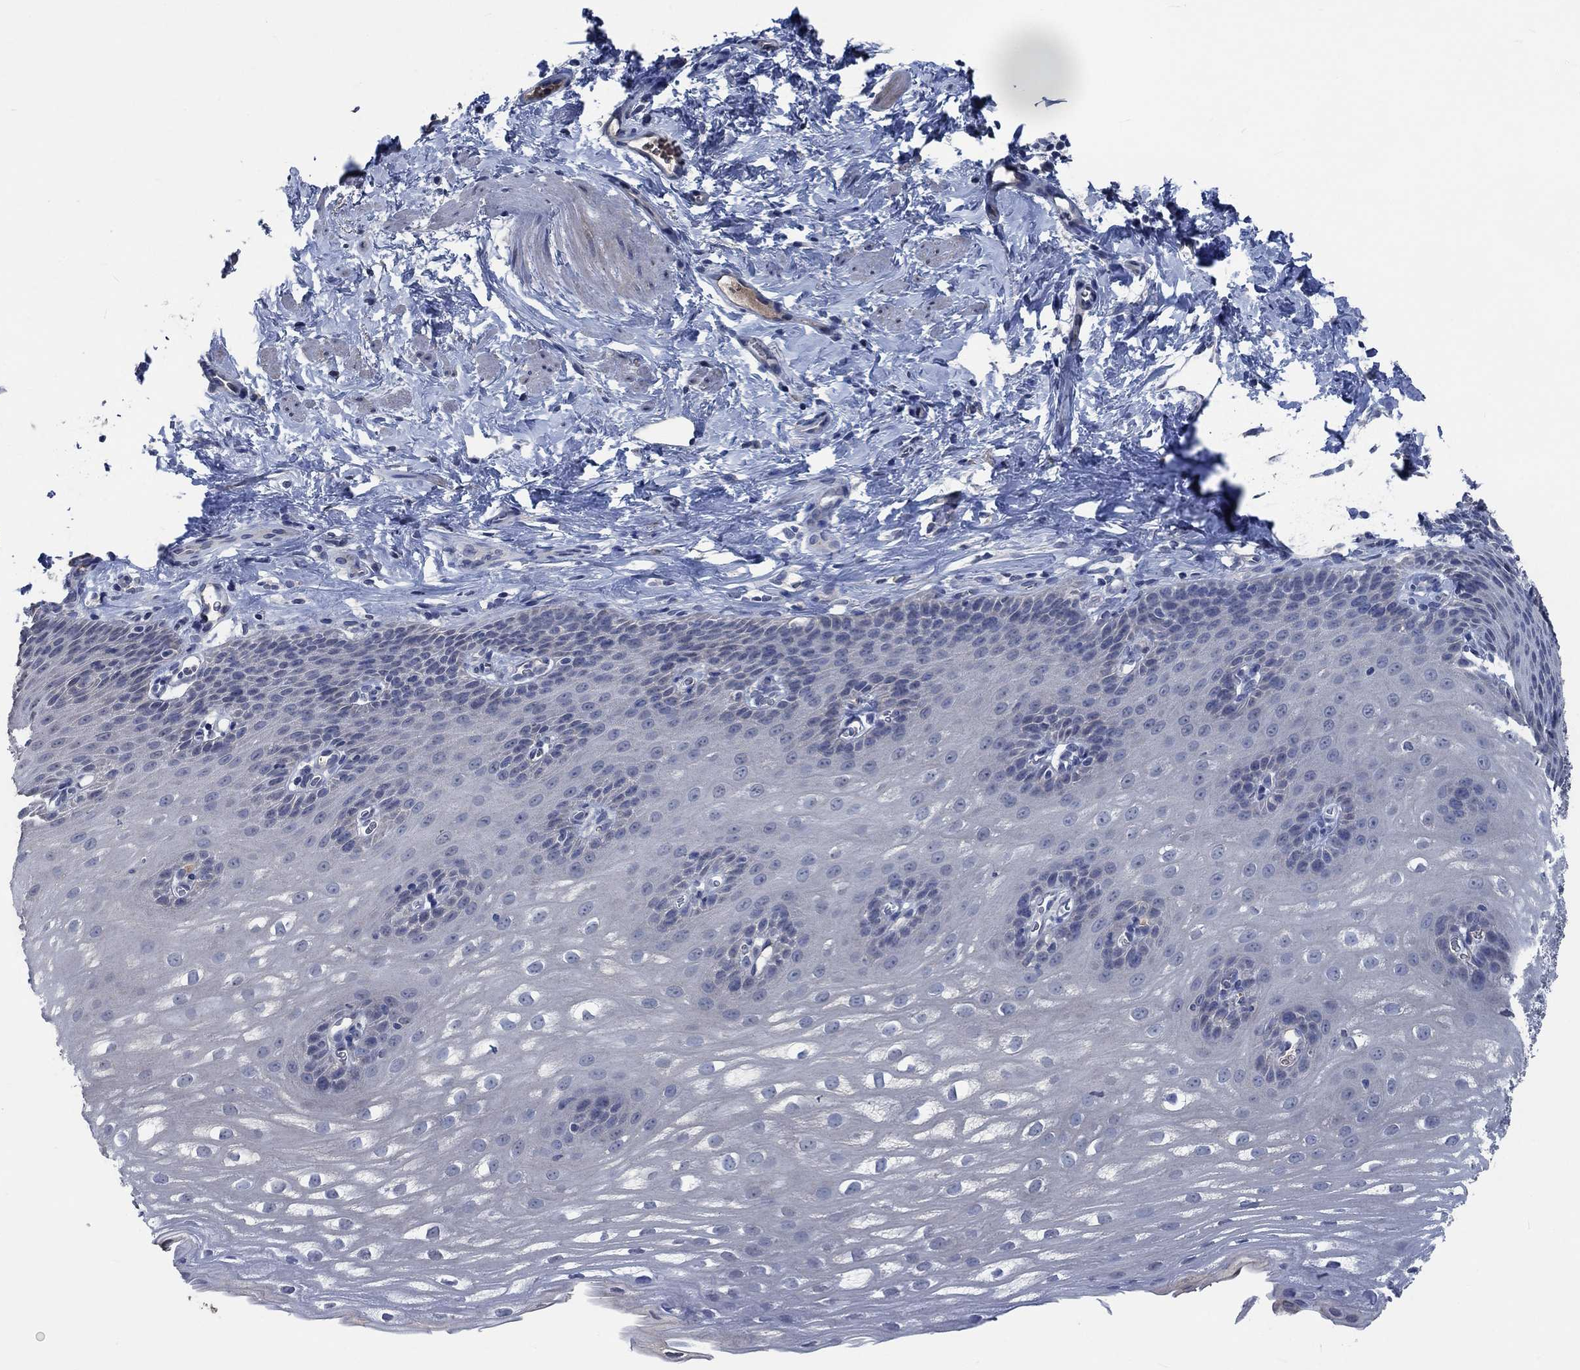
{"staining": {"intensity": "negative", "quantity": "none", "location": "none"}, "tissue": "esophagus", "cell_type": "Squamous epithelial cells", "image_type": "normal", "snomed": [{"axis": "morphology", "description": "Normal tissue, NOS"}, {"axis": "topography", "description": "Esophagus"}], "caption": "This is an IHC micrograph of normal esophagus. There is no positivity in squamous epithelial cells.", "gene": "OBSCN", "patient": {"sex": "male", "age": 64}}